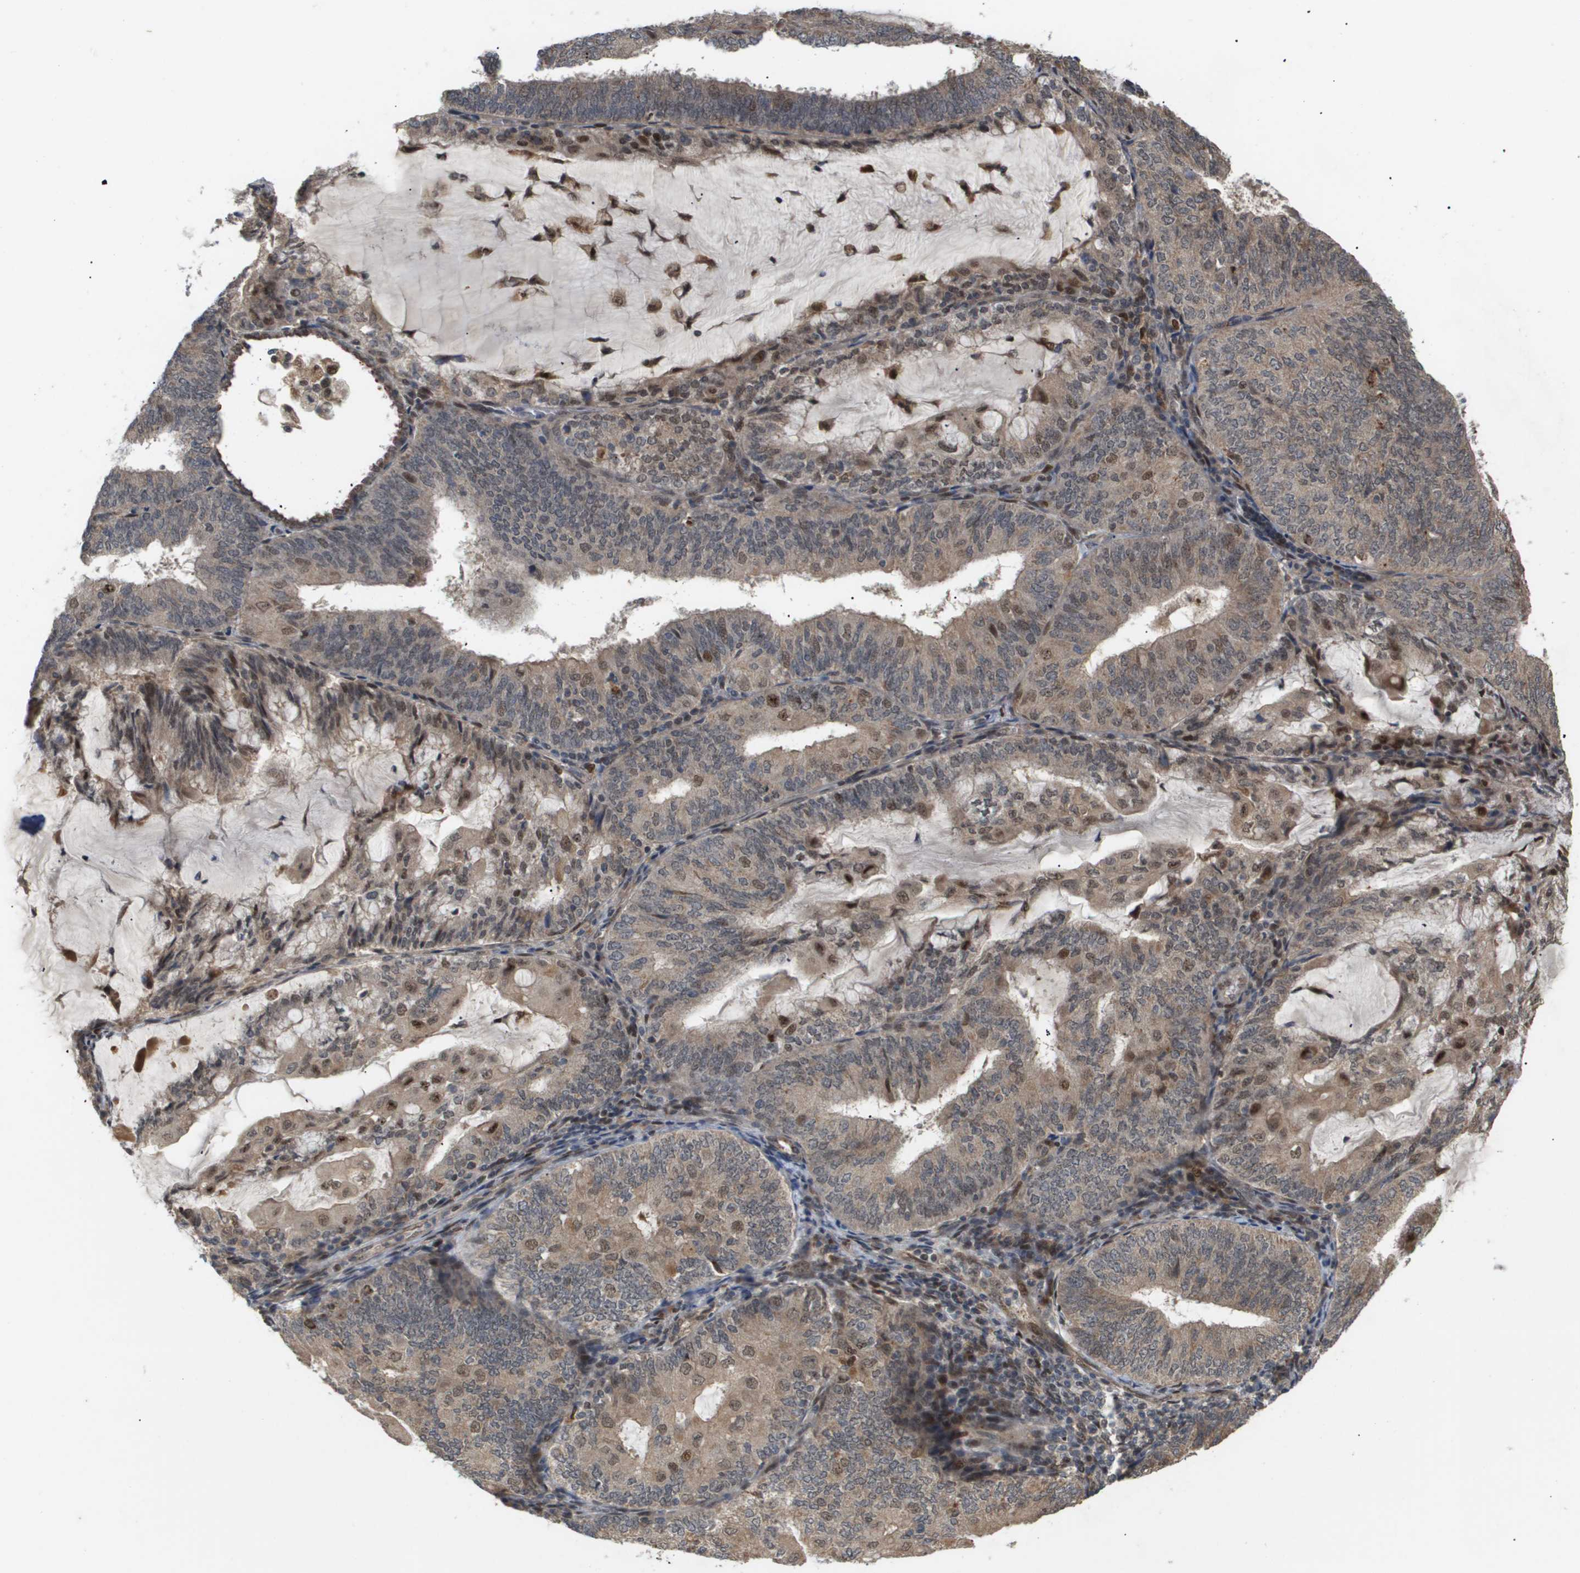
{"staining": {"intensity": "weak", "quantity": ">75%", "location": "cytoplasmic/membranous,nuclear"}, "tissue": "endometrial cancer", "cell_type": "Tumor cells", "image_type": "cancer", "snomed": [{"axis": "morphology", "description": "Adenocarcinoma, NOS"}, {"axis": "topography", "description": "Endometrium"}], "caption": "Endometrial cancer stained with DAB (3,3'-diaminobenzidine) immunohistochemistry (IHC) reveals low levels of weak cytoplasmic/membranous and nuclear expression in about >75% of tumor cells. (DAB (3,3'-diaminobenzidine) = brown stain, brightfield microscopy at high magnification).", "gene": "PDGFB", "patient": {"sex": "female", "age": 81}}